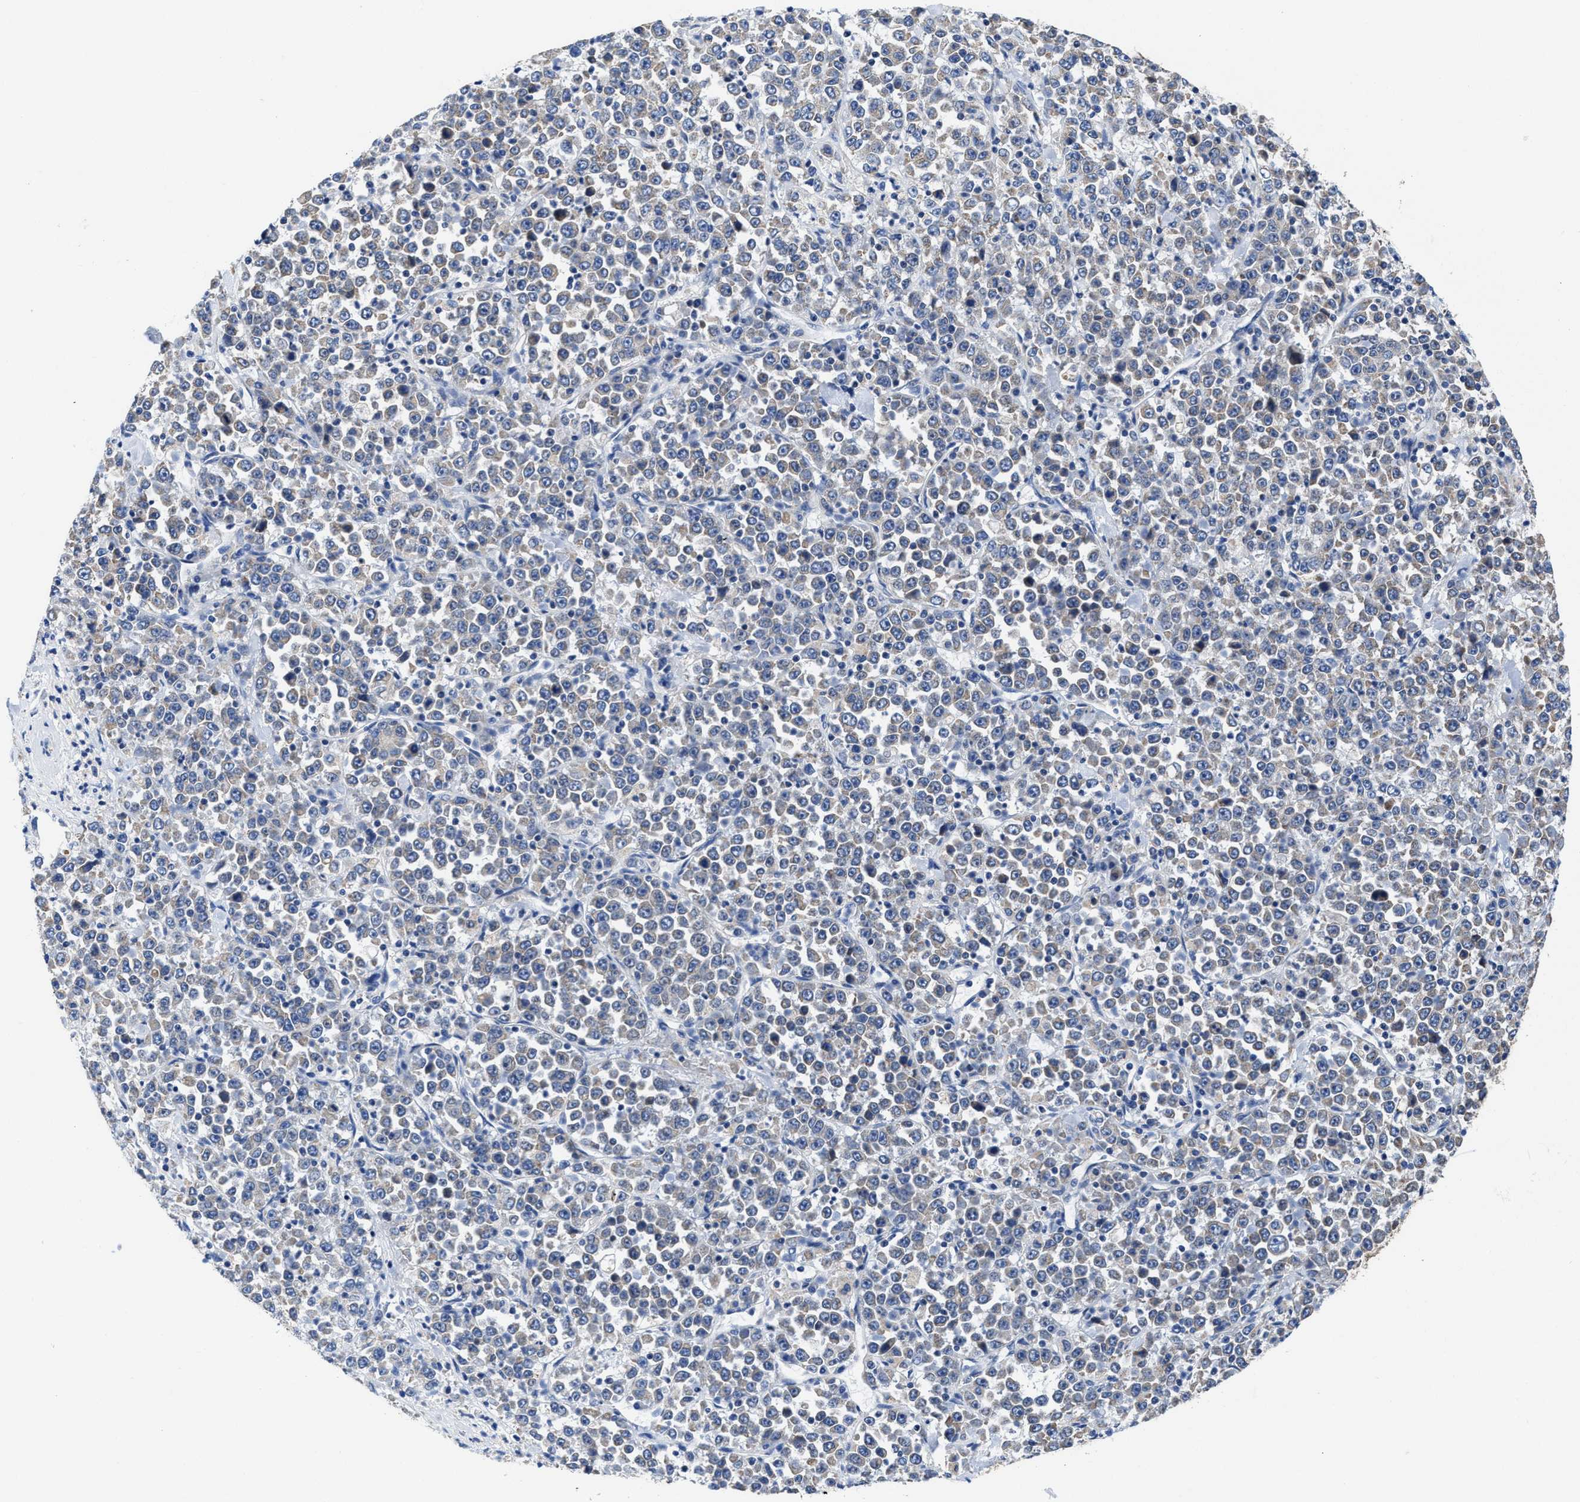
{"staining": {"intensity": "negative", "quantity": "none", "location": "none"}, "tissue": "stomach cancer", "cell_type": "Tumor cells", "image_type": "cancer", "snomed": [{"axis": "morphology", "description": "Normal tissue, NOS"}, {"axis": "morphology", "description": "Adenocarcinoma, NOS"}, {"axis": "topography", "description": "Stomach, upper"}, {"axis": "topography", "description": "Stomach"}], "caption": "This micrograph is of stomach cancer (adenocarcinoma) stained with immunohistochemistry (IHC) to label a protein in brown with the nuclei are counter-stained blue. There is no staining in tumor cells.", "gene": "TMEM30A", "patient": {"sex": "male", "age": 59}}